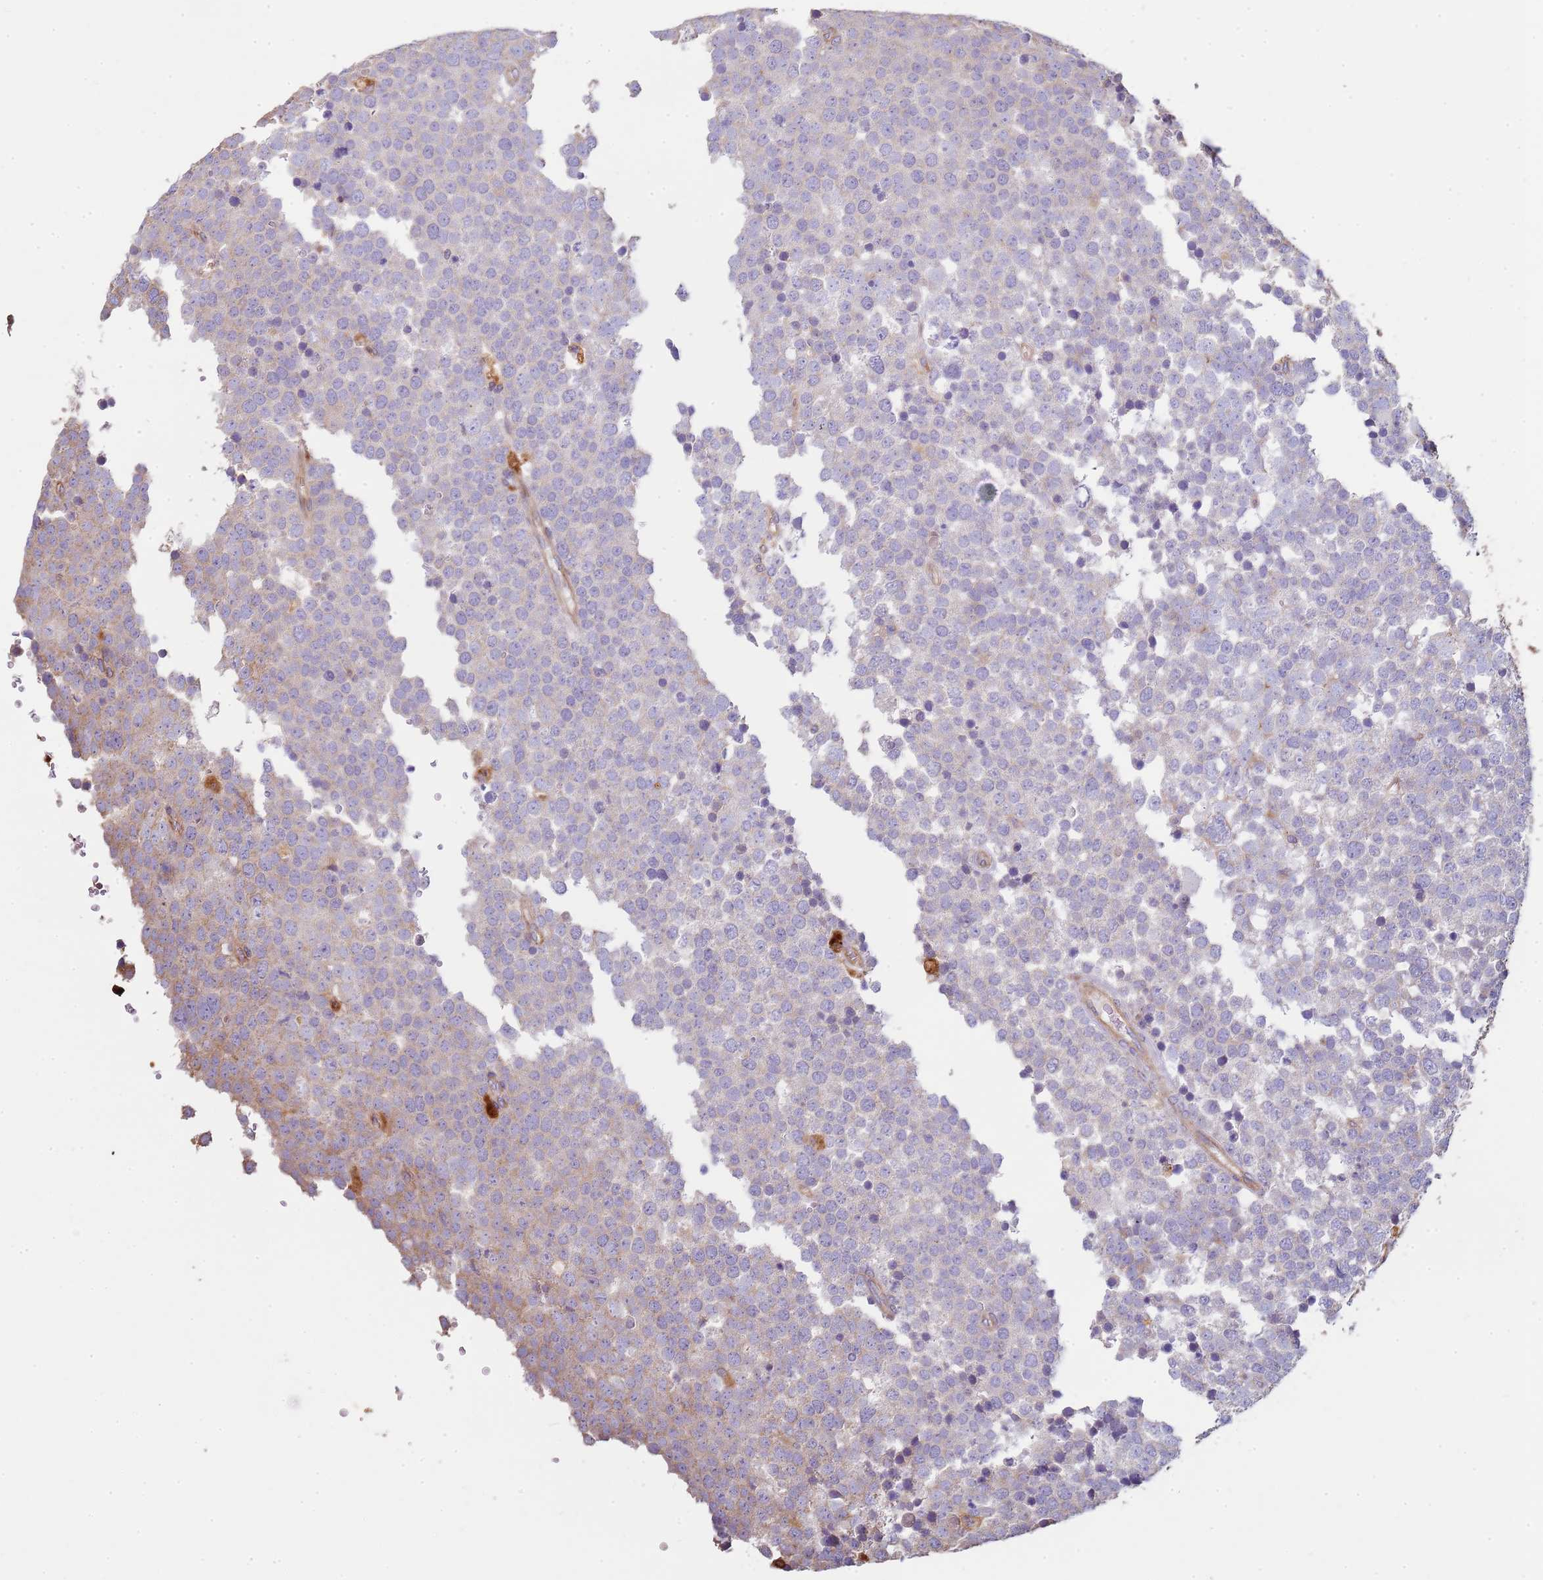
{"staining": {"intensity": "negative", "quantity": "none", "location": "none"}, "tissue": "testis cancer", "cell_type": "Tumor cells", "image_type": "cancer", "snomed": [{"axis": "morphology", "description": "Seminoma, NOS"}, {"axis": "topography", "description": "Testis"}], "caption": "Tumor cells show no significant protein positivity in testis cancer (seminoma). Nuclei are stained in blue.", "gene": "NDUFAF4", "patient": {"sex": "male", "age": 71}}